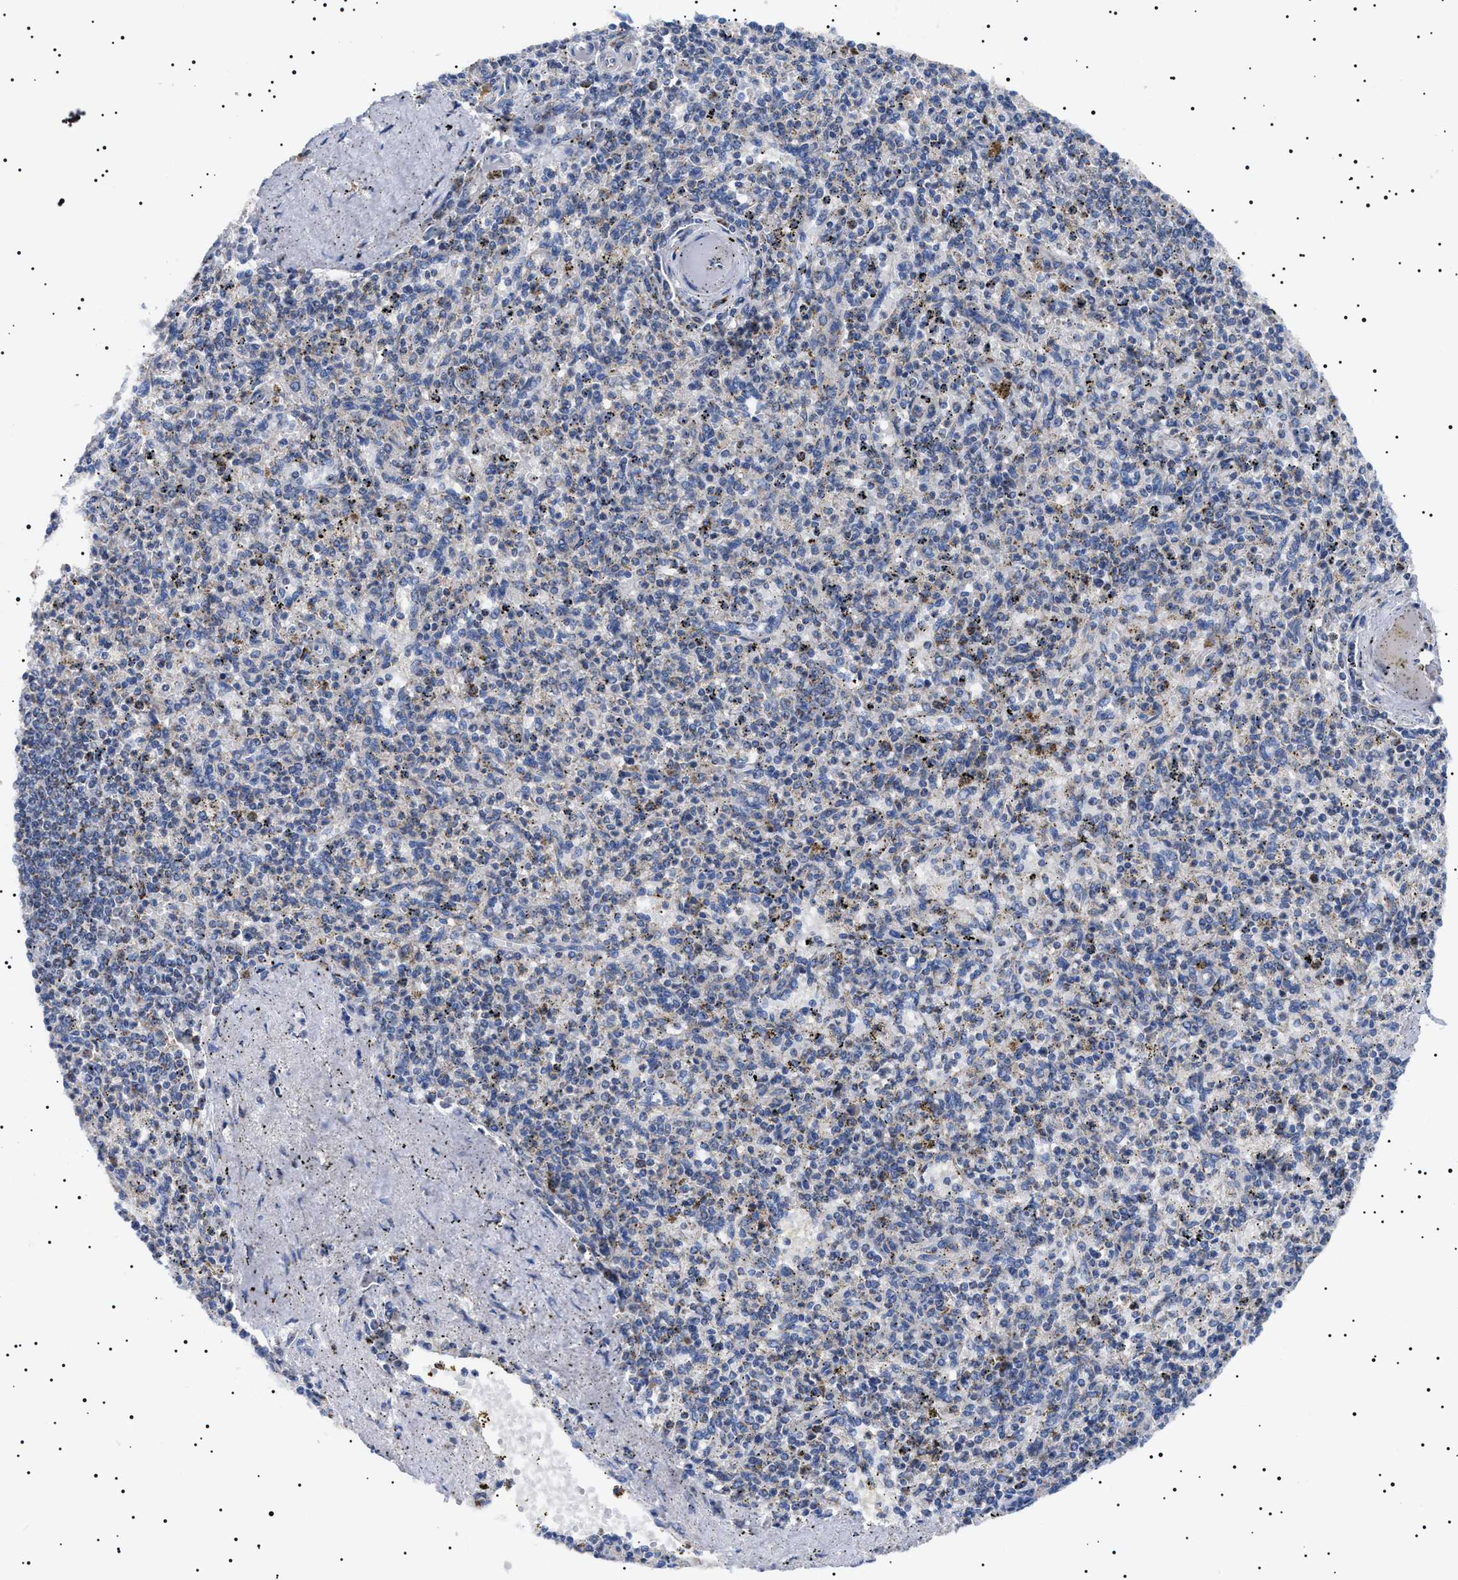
{"staining": {"intensity": "negative", "quantity": "none", "location": "none"}, "tissue": "spleen", "cell_type": "Cells in red pulp", "image_type": "normal", "snomed": [{"axis": "morphology", "description": "Normal tissue, NOS"}, {"axis": "topography", "description": "Spleen"}], "caption": "This histopathology image is of unremarkable spleen stained with immunohistochemistry (IHC) to label a protein in brown with the nuclei are counter-stained blue. There is no staining in cells in red pulp. (DAB (3,3'-diaminobenzidine) immunohistochemistry with hematoxylin counter stain).", "gene": "CHRDL2", "patient": {"sex": "male", "age": 72}}